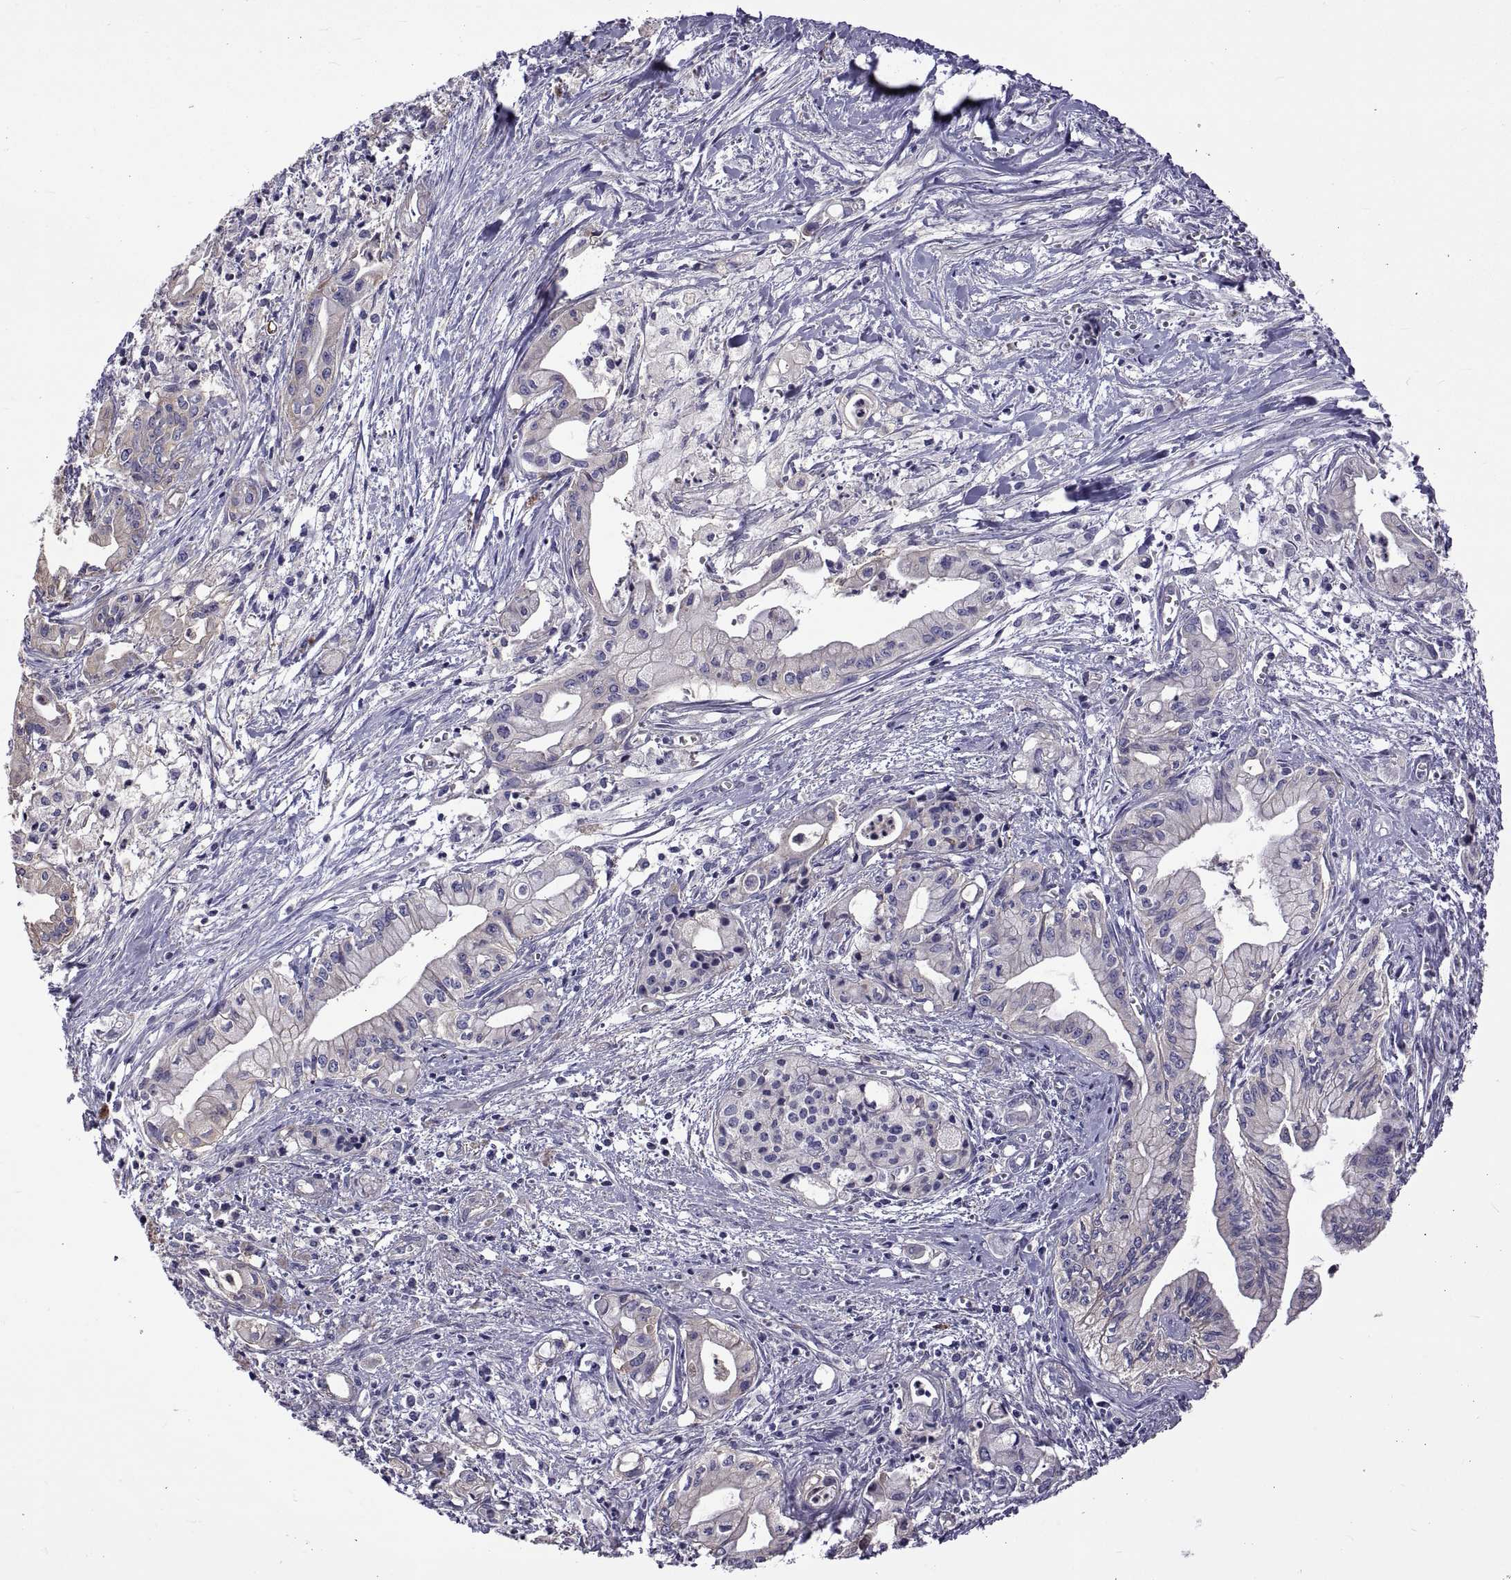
{"staining": {"intensity": "negative", "quantity": "none", "location": "none"}, "tissue": "pancreatic cancer", "cell_type": "Tumor cells", "image_type": "cancer", "snomed": [{"axis": "morphology", "description": "Adenocarcinoma, NOS"}, {"axis": "topography", "description": "Pancreas"}], "caption": "Human pancreatic cancer stained for a protein using IHC exhibits no positivity in tumor cells.", "gene": "TMC3", "patient": {"sex": "male", "age": 71}}